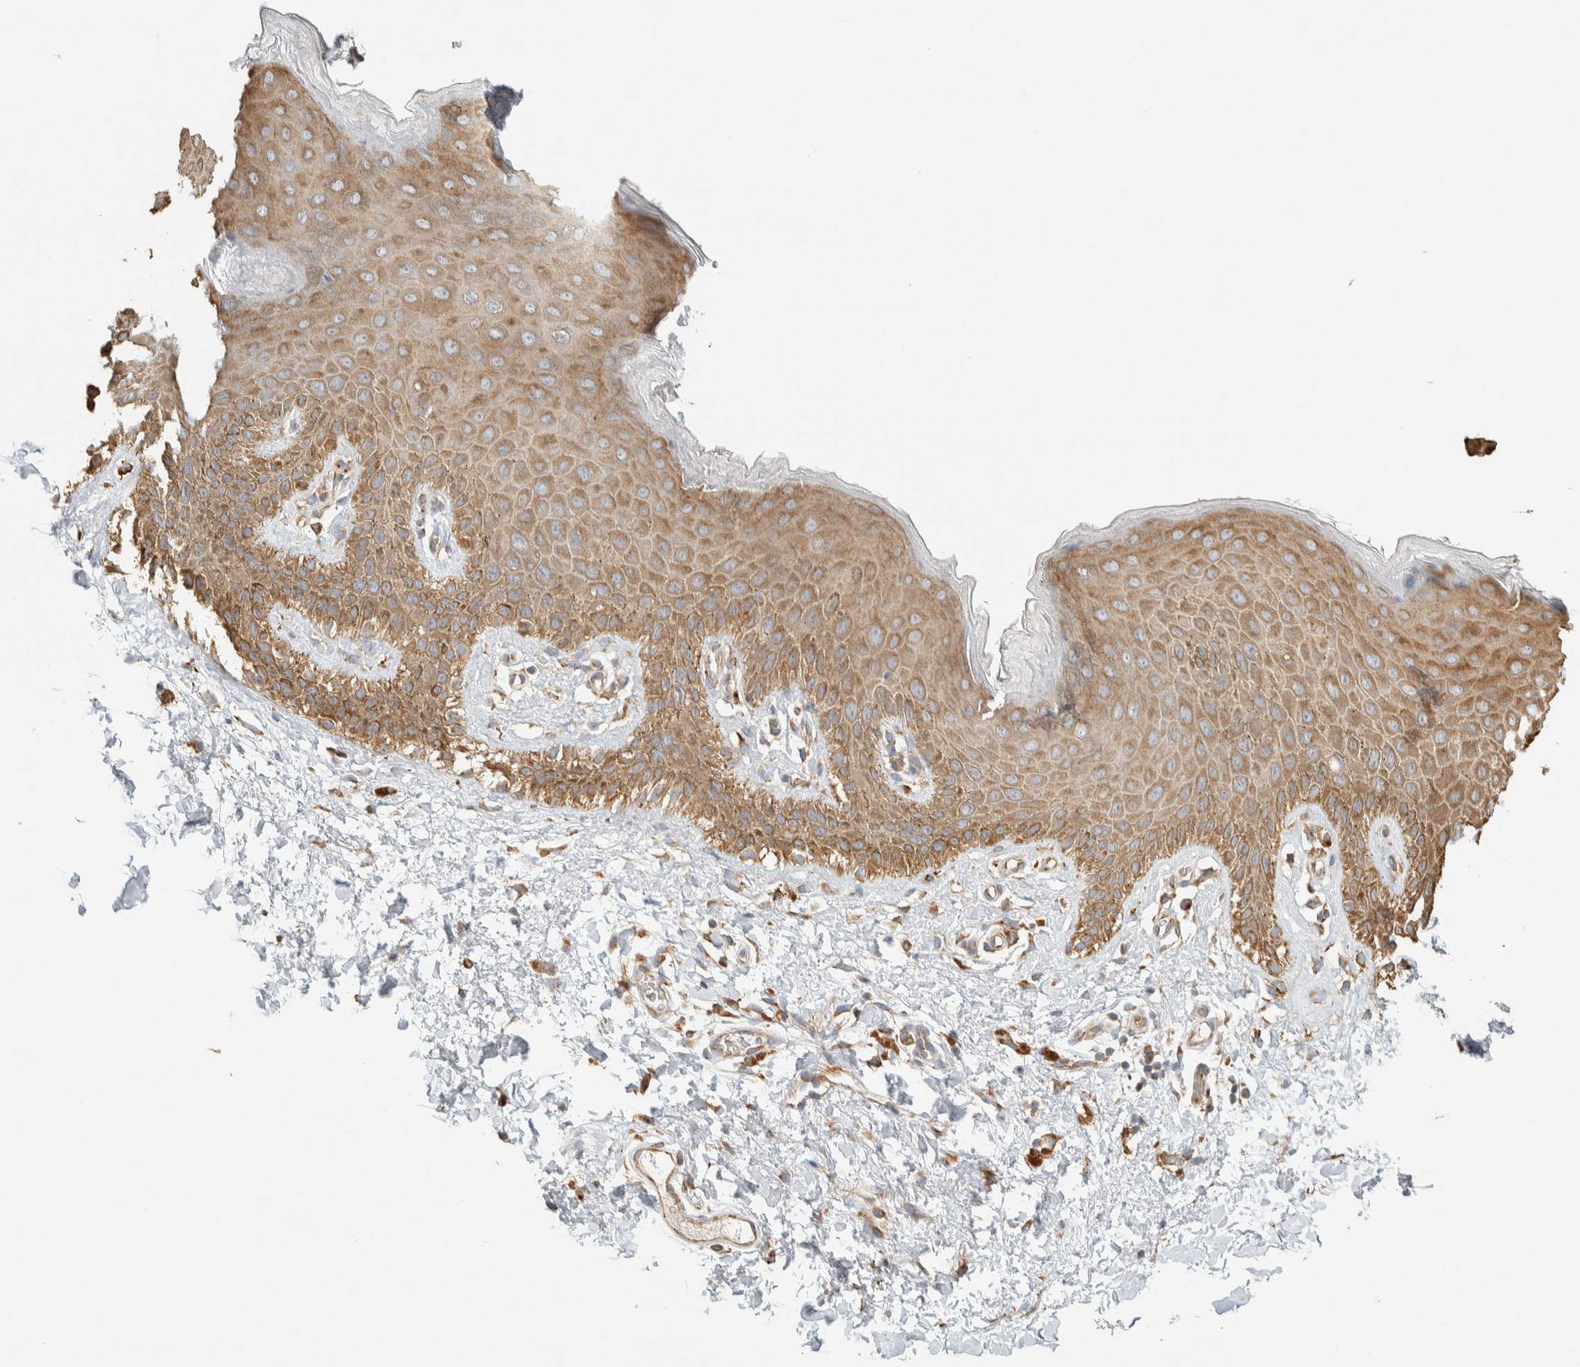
{"staining": {"intensity": "moderate", "quantity": ">75%", "location": "cytoplasmic/membranous"}, "tissue": "skin", "cell_type": "Epidermal cells", "image_type": "normal", "snomed": [{"axis": "morphology", "description": "Normal tissue, NOS"}, {"axis": "topography", "description": "Anal"}], "caption": "The immunohistochemical stain labels moderate cytoplasmic/membranous expression in epidermal cells of normal skin. (DAB IHC, brown staining for protein, blue staining for nuclei).", "gene": "RAB11FIP1", "patient": {"sex": "male", "age": 44}}